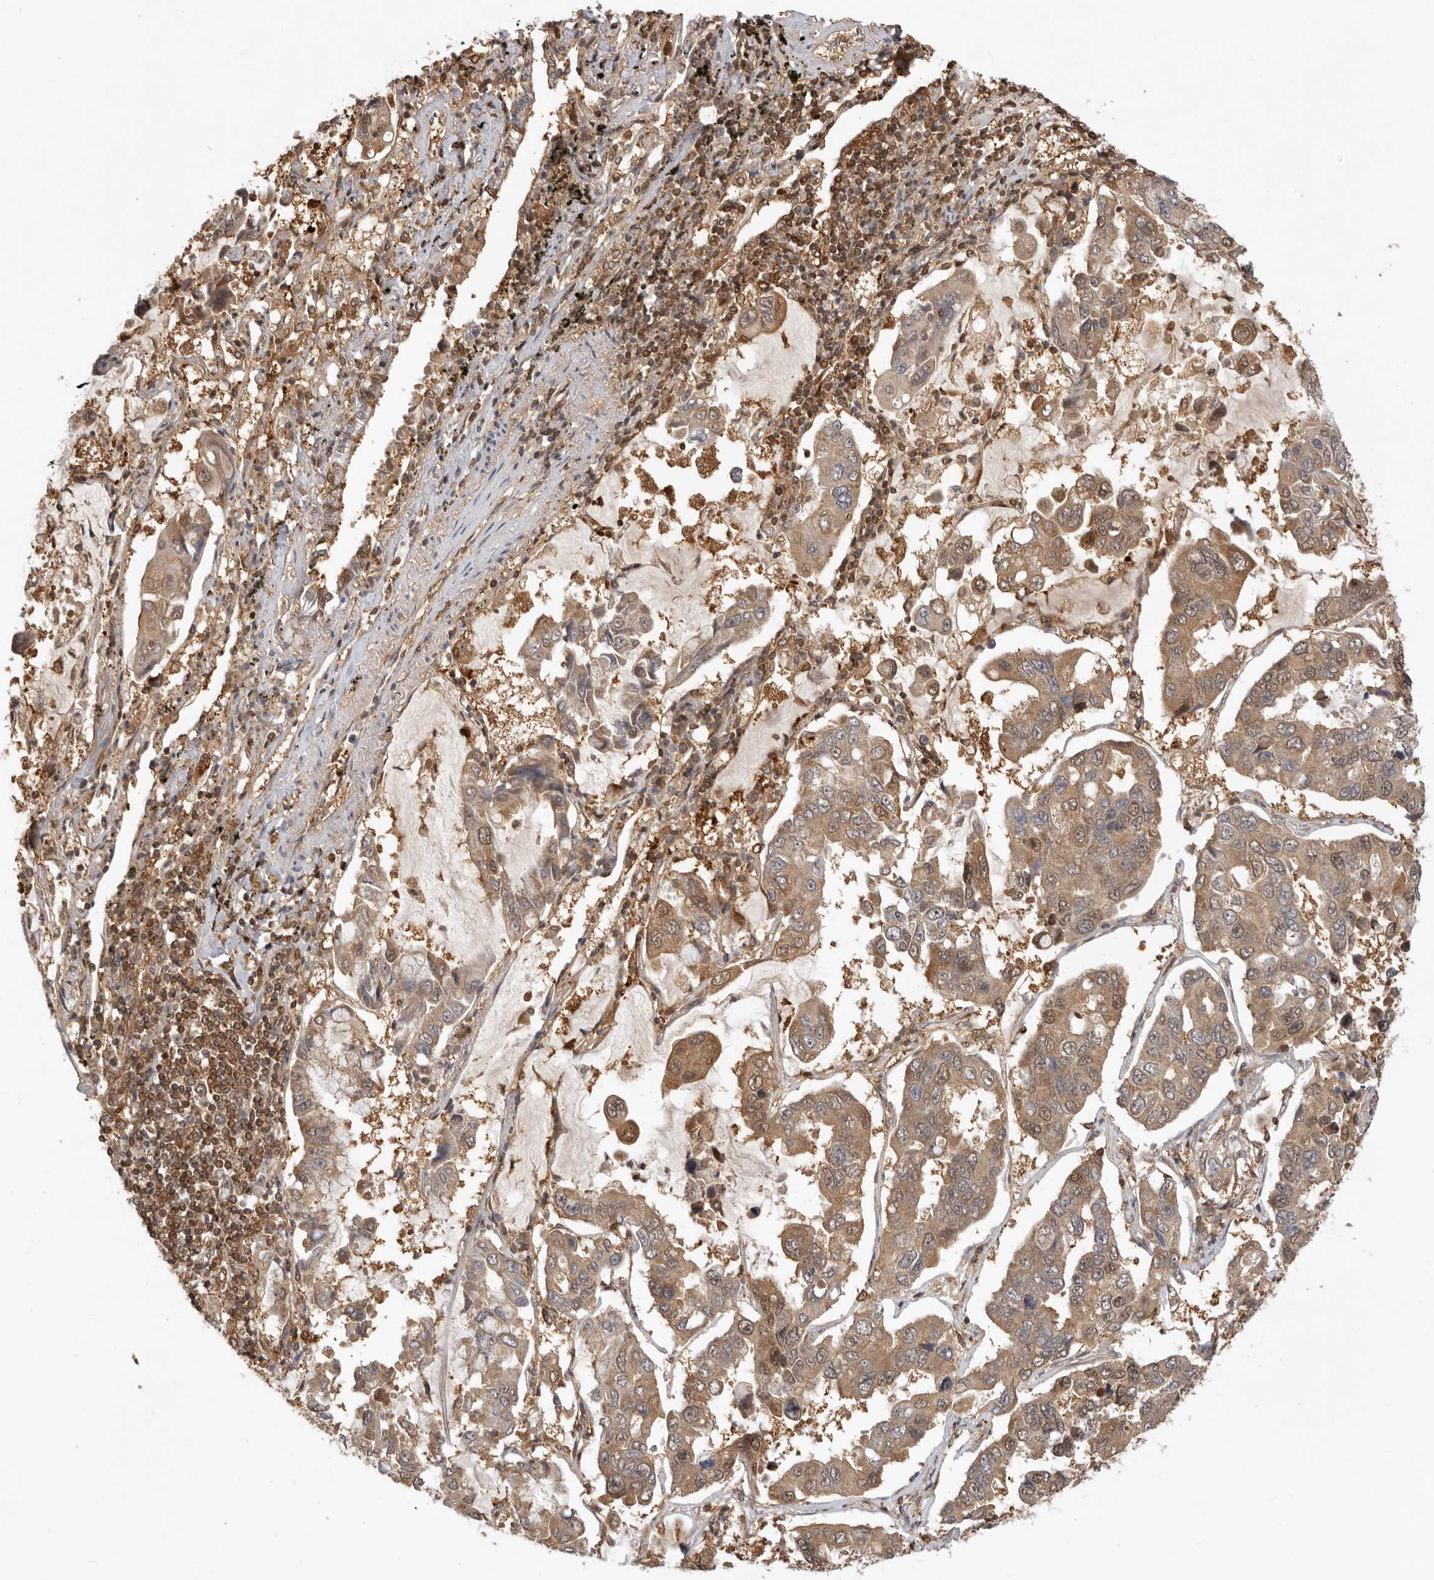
{"staining": {"intensity": "moderate", "quantity": ">75%", "location": "cytoplasmic/membranous"}, "tissue": "lung cancer", "cell_type": "Tumor cells", "image_type": "cancer", "snomed": [{"axis": "morphology", "description": "Adenocarcinoma, NOS"}, {"axis": "topography", "description": "Lung"}], "caption": "Immunohistochemistry staining of lung cancer (adenocarcinoma), which exhibits medium levels of moderate cytoplasmic/membranous positivity in about >75% of tumor cells indicating moderate cytoplasmic/membranous protein expression. The staining was performed using DAB (3,3'-diaminobenzidine) (brown) for protein detection and nuclei were counterstained in hematoxylin (blue).", "gene": "ADPRS", "patient": {"sex": "male", "age": 64}}